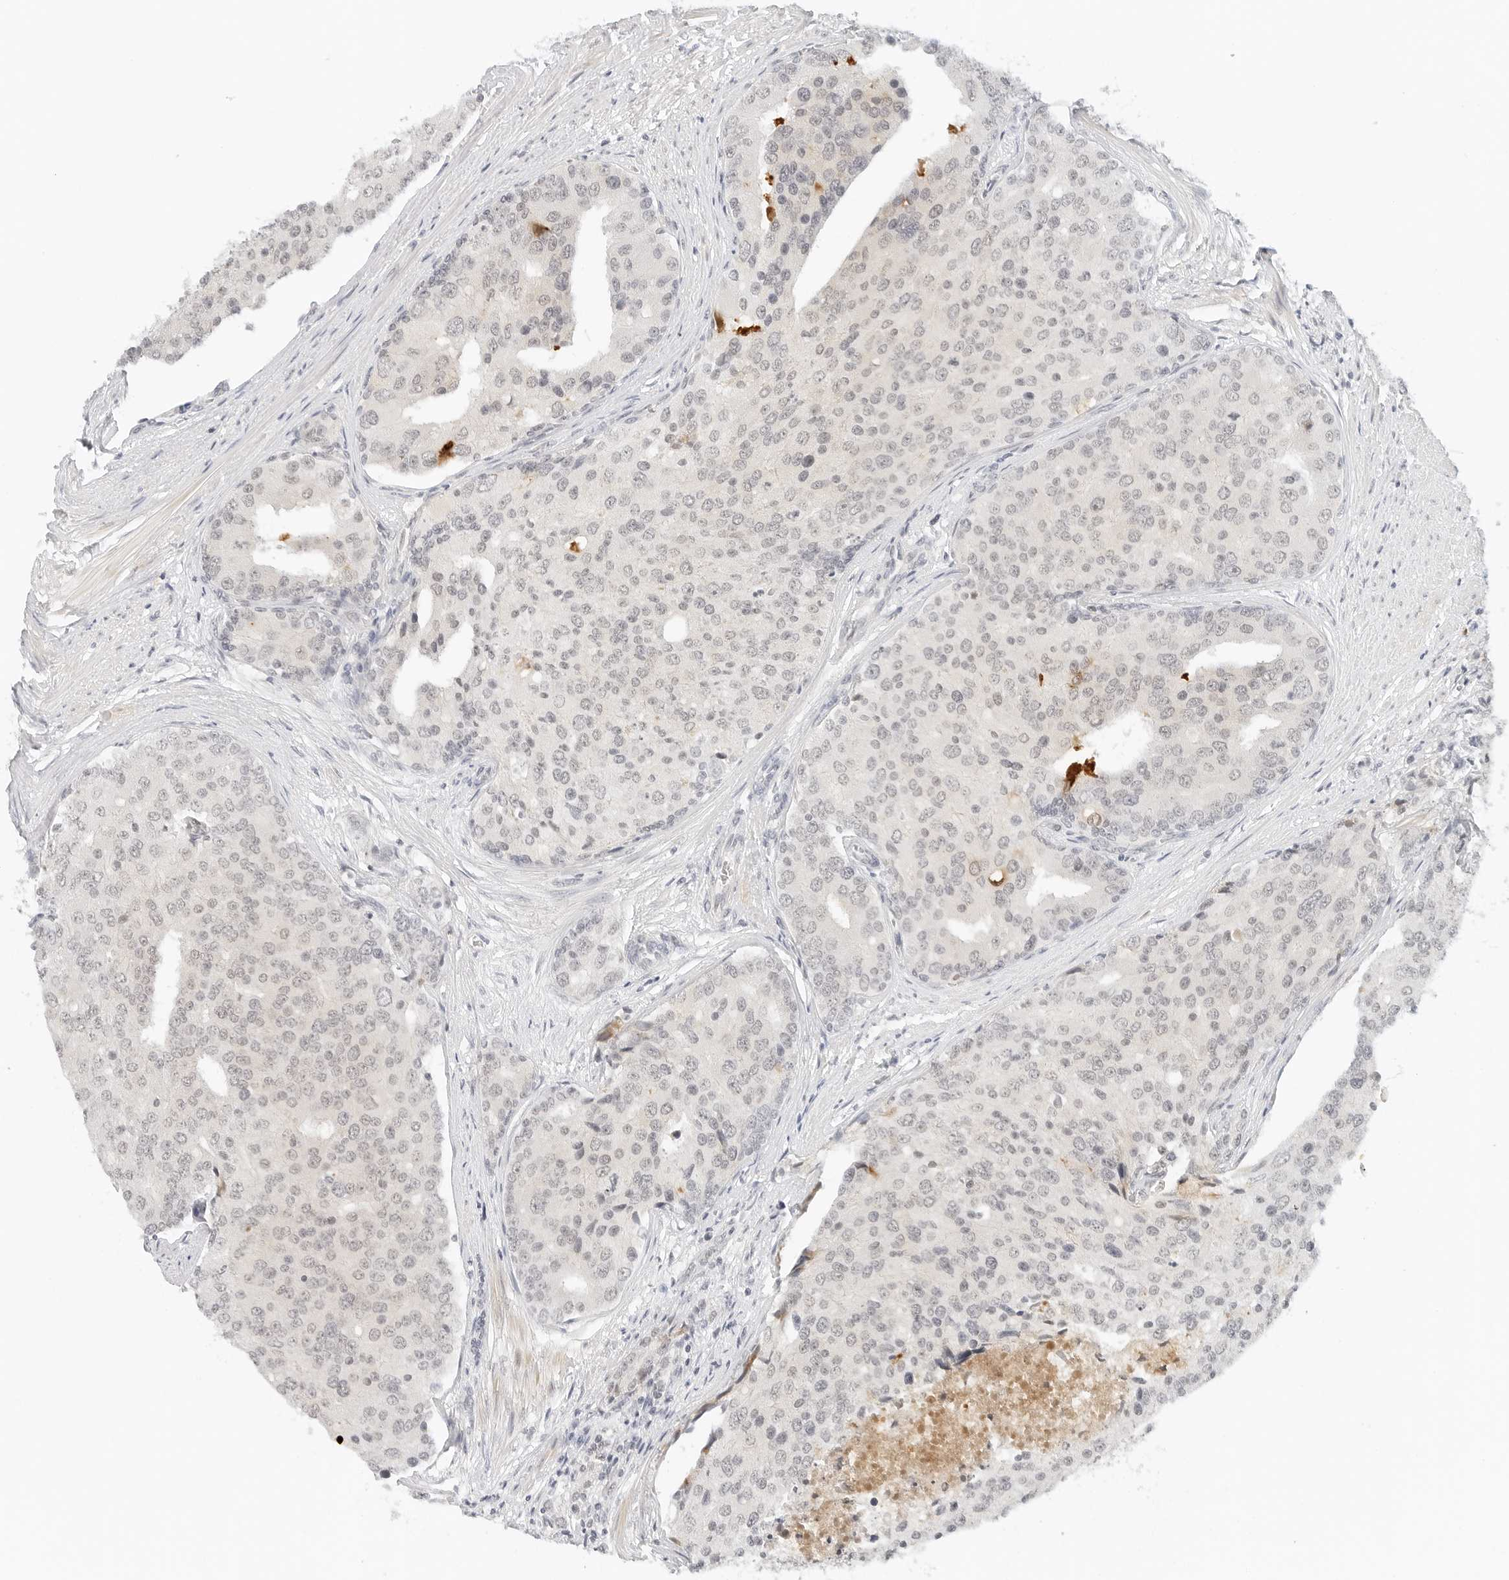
{"staining": {"intensity": "weak", "quantity": "<25%", "location": "nuclear"}, "tissue": "prostate cancer", "cell_type": "Tumor cells", "image_type": "cancer", "snomed": [{"axis": "morphology", "description": "Adenocarcinoma, High grade"}, {"axis": "topography", "description": "Prostate"}], "caption": "A high-resolution micrograph shows immunohistochemistry (IHC) staining of prostate cancer (high-grade adenocarcinoma), which demonstrates no significant positivity in tumor cells.", "gene": "NEO1", "patient": {"sex": "male", "age": 50}}